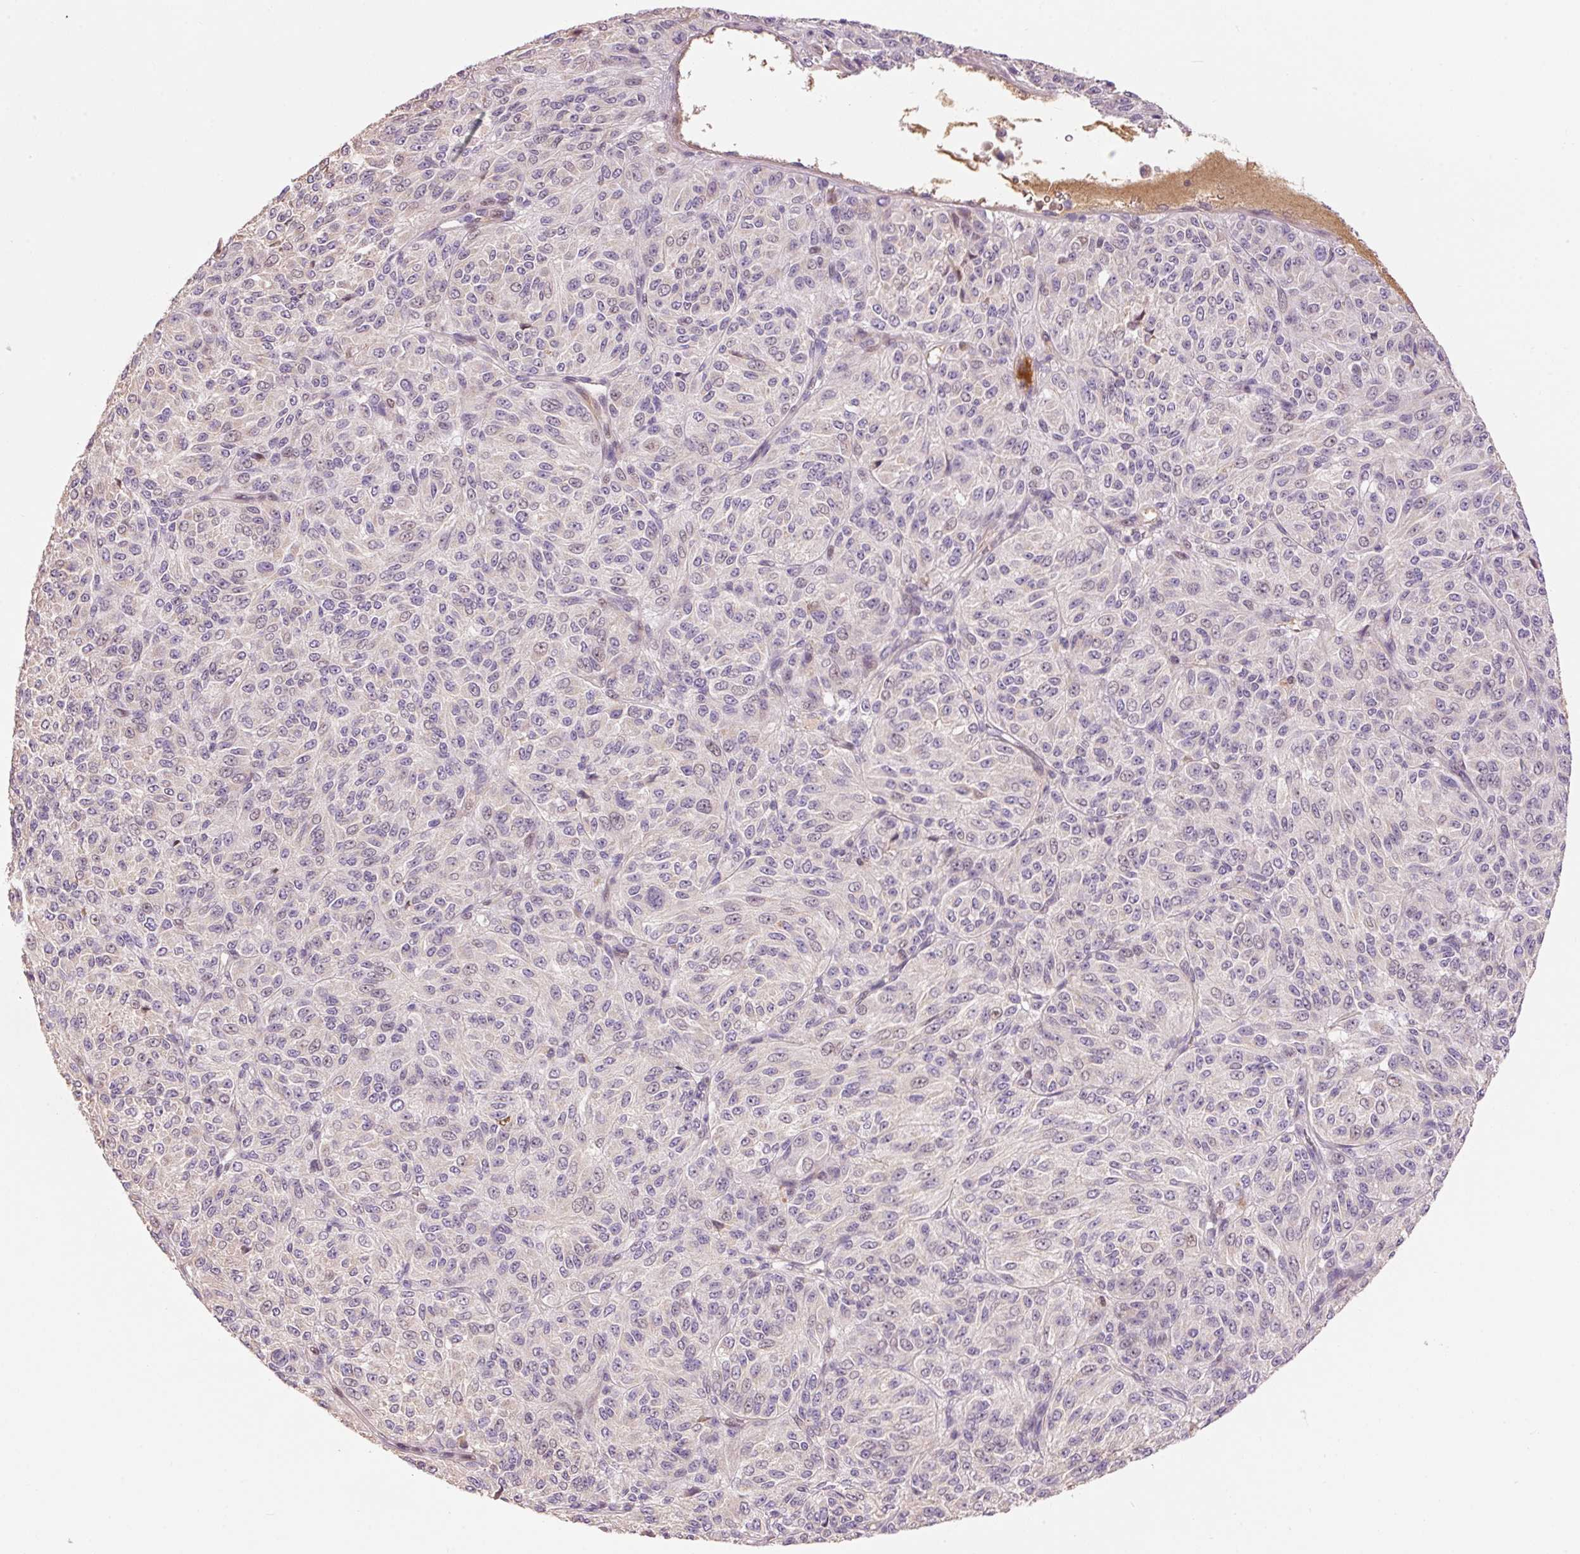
{"staining": {"intensity": "negative", "quantity": "none", "location": "none"}, "tissue": "melanoma", "cell_type": "Tumor cells", "image_type": "cancer", "snomed": [{"axis": "morphology", "description": "Malignant melanoma, Metastatic site"}, {"axis": "topography", "description": "Brain"}], "caption": "This is a micrograph of immunohistochemistry staining of melanoma, which shows no staining in tumor cells.", "gene": "CMTM8", "patient": {"sex": "female", "age": 56}}